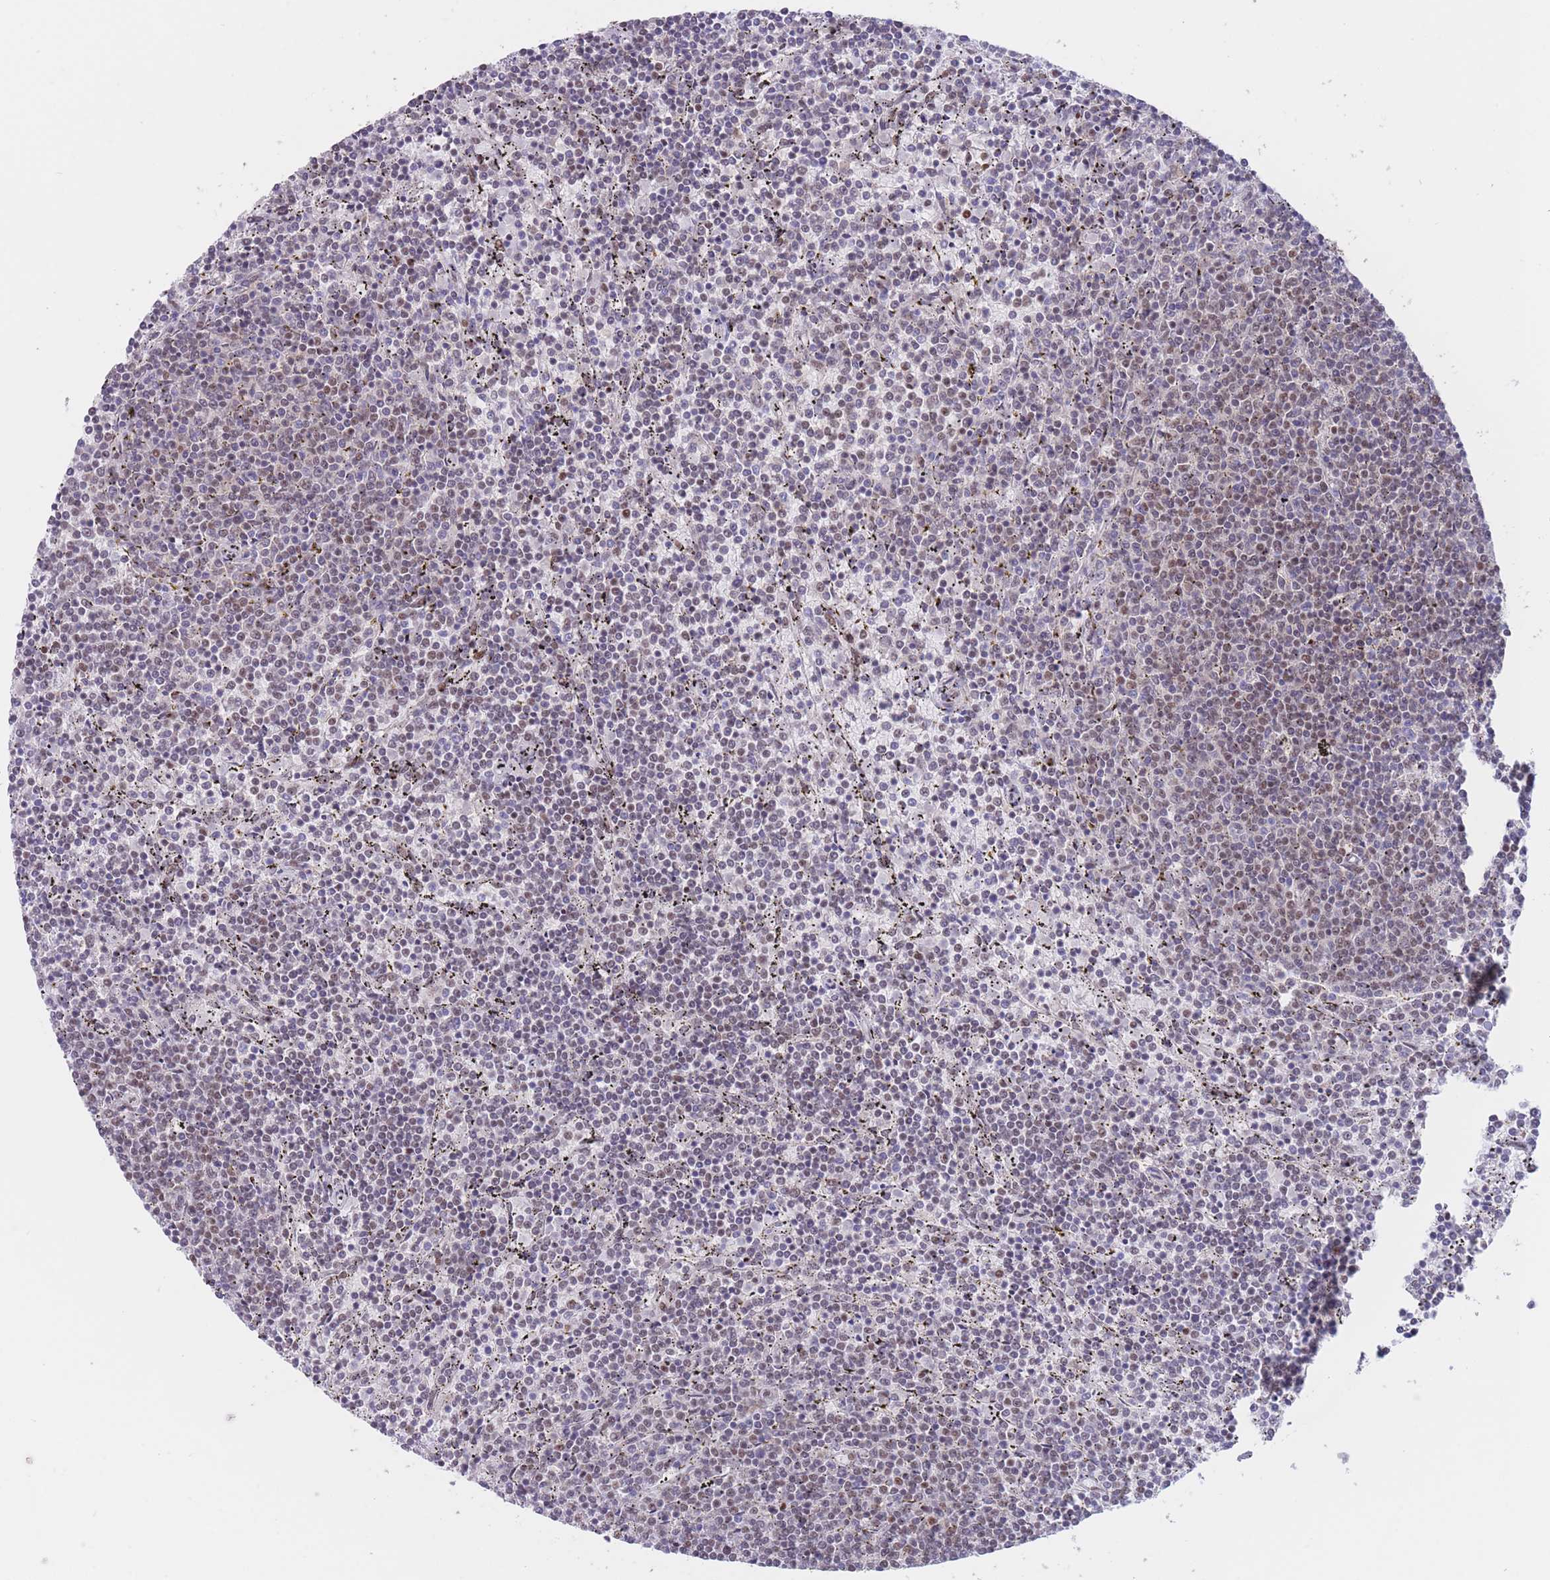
{"staining": {"intensity": "weak", "quantity": "25%-75%", "location": "nuclear"}, "tissue": "lymphoma", "cell_type": "Tumor cells", "image_type": "cancer", "snomed": [{"axis": "morphology", "description": "Malignant lymphoma, non-Hodgkin's type, Low grade"}, {"axis": "topography", "description": "Spleen"}], "caption": "A micrograph showing weak nuclear staining in about 25%-75% of tumor cells in malignant lymphoma, non-Hodgkin's type (low-grade), as visualized by brown immunohistochemical staining.", "gene": "SMAD9", "patient": {"sex": "female", "age": 50}}